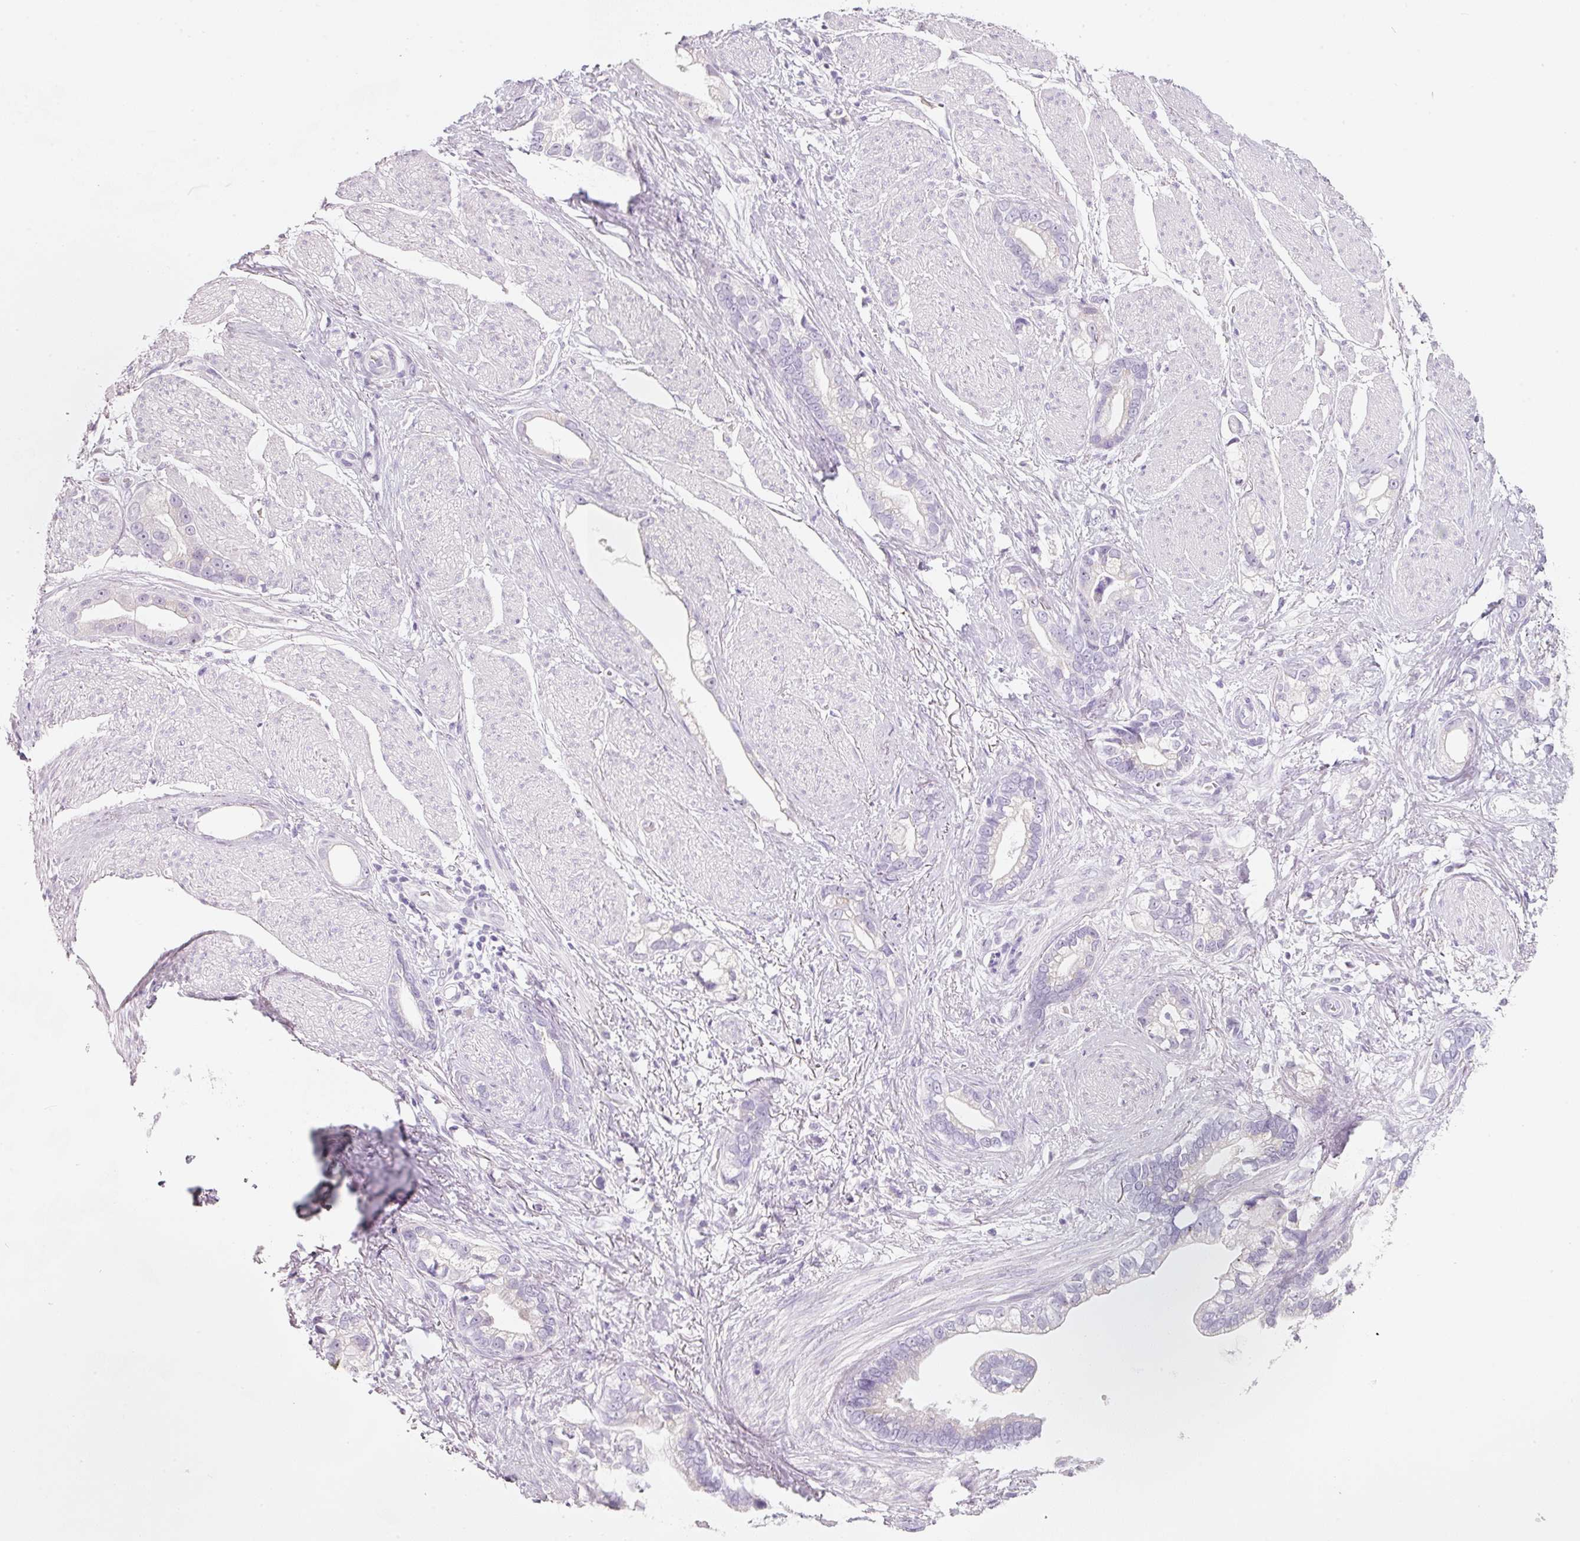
{"staining": {"intensity": "negative", "quantity": "none", "location": "none"}, "tissue": "stomach cancer", "cell_type": "Tumor cells", "image_type": "cancer", "snomed": [{"axis": "morphology", "description": "Adenocarcinoma, NOS"}, {"axis": "topography", "description": "Stomach"}], "caption": "Stomach adenocarcinoma stained for a protein using immunohistochemistry demonstrates no expression tumor cells.", "gene": "ENSG00000206549", "patient": {"sex": "male", "age": 55}}